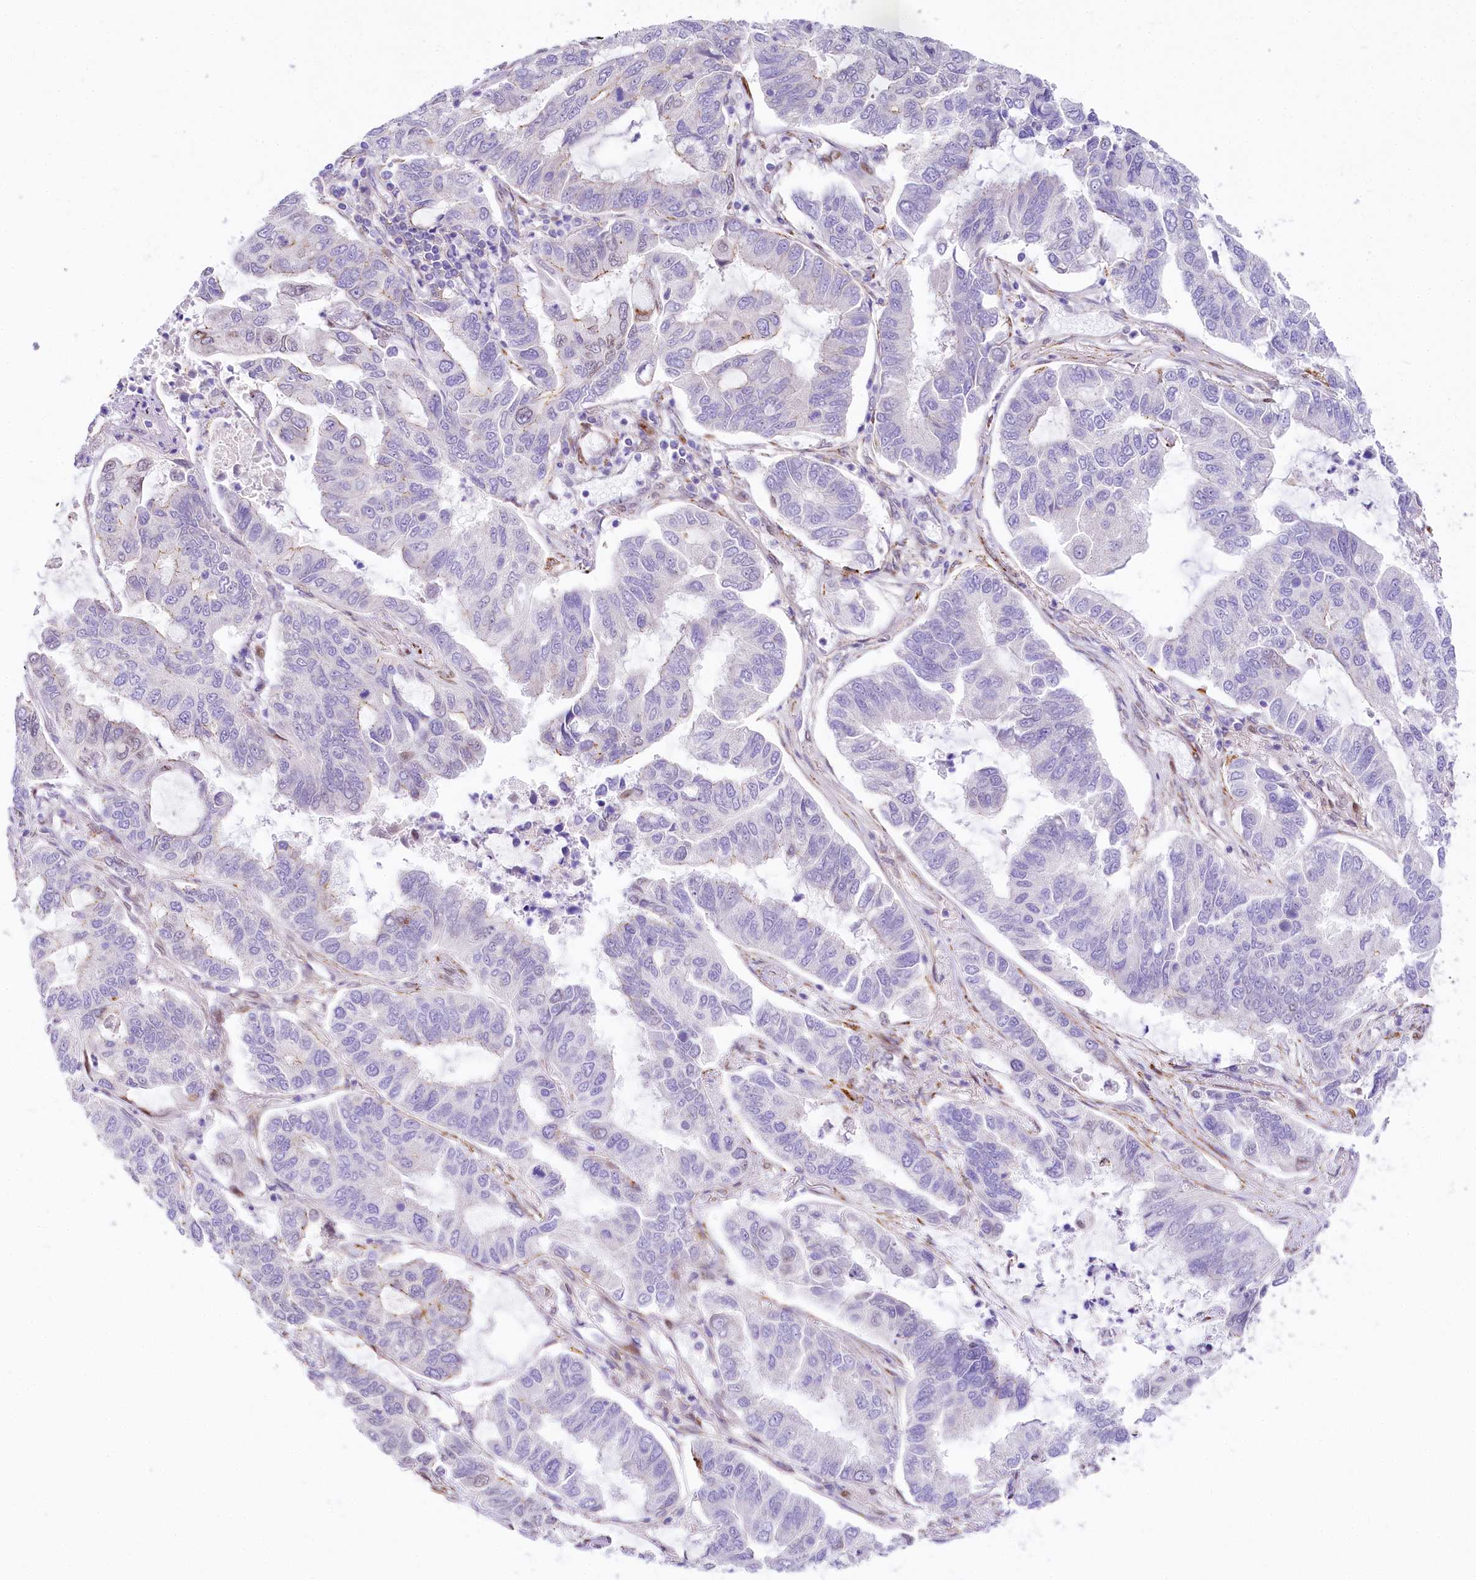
{"staining": {"intensity": "weak", "quantity": "<25%", "location": "nuclear"}, "tissue": "lung cancer", "cell_type": "Tumor cells", "image_type": "cancer", "snomed": [{"axis": "morphology", "description": "Adenocarcinoma, NOS"}, {"axis": "topography", "description": "Lung"}], "caption": "Tumor cells are negative for brown protein staining in lung adenocarcinoma.", "gene": "PPIP5K2", "patient": {"sex": "male", "age": 64}}